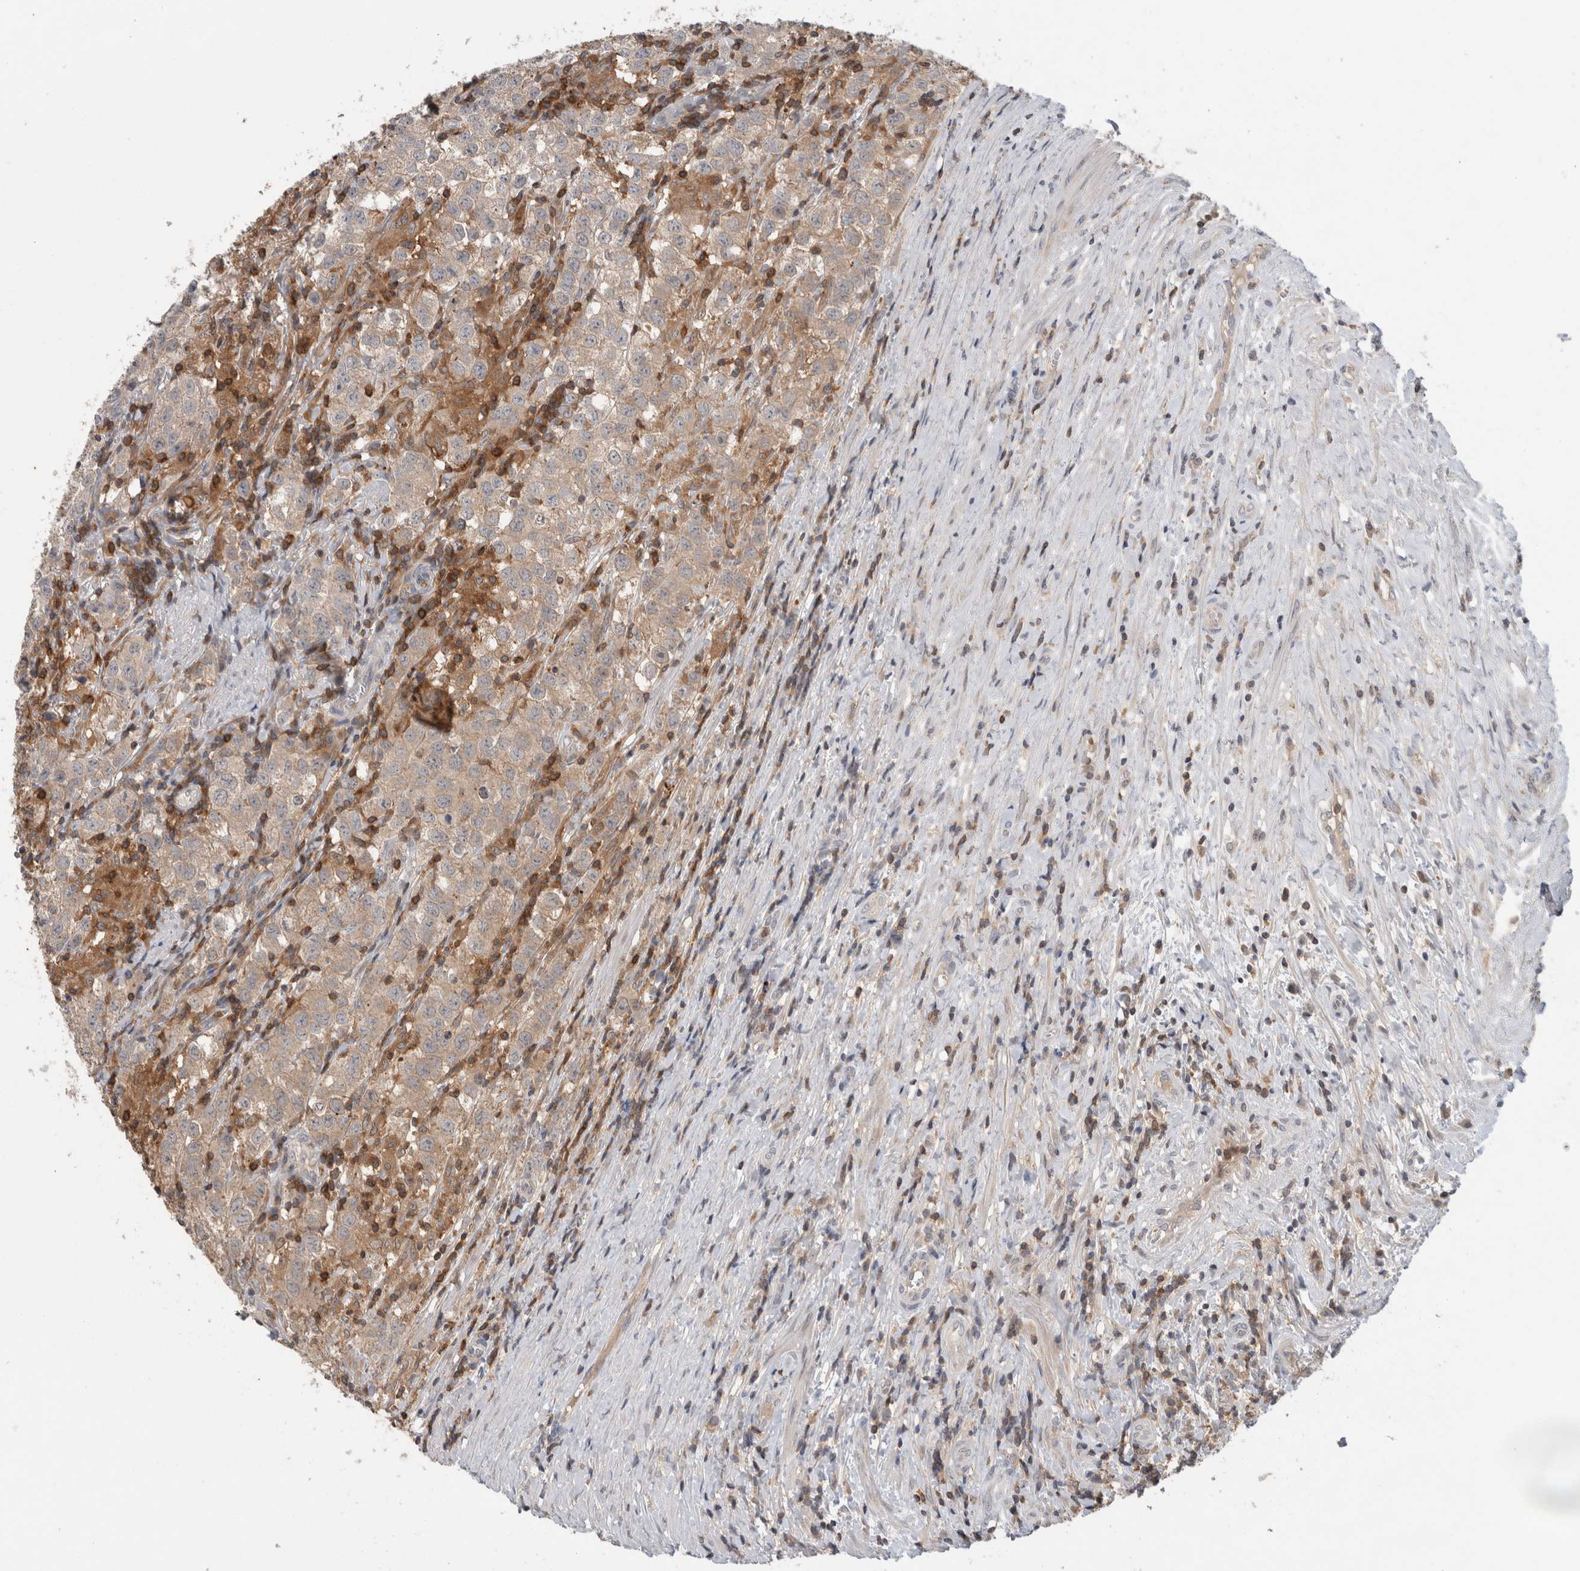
{"staining": {"intensity": "weak", "quantity": "25%-75%", "location": "cytoplasmic/membranous"}, "tissue": "testis cancer", "cell_type": "Tumor cells", "image_type": "cancer", "snomed": [{"axis": "morphology", "description": "Seminoma, NOS"}, {"axis": "morphology", "description": "Carcinoma, Embryonal, NOS"}, {"axis": "topography", "description": "Testis"}], "caption": "IHC image of neoplastic tissue: seminoma (testis) stained using immunohistochemistry (IHC) shows low levels of weak protein expression localized specifically in the cytoplasmic/membranous of tumor cells, appearing as a cytoplasmic/membranous brown color.", "gene": "GFRA2", "patient": {"sex": "male", "age": 43}}